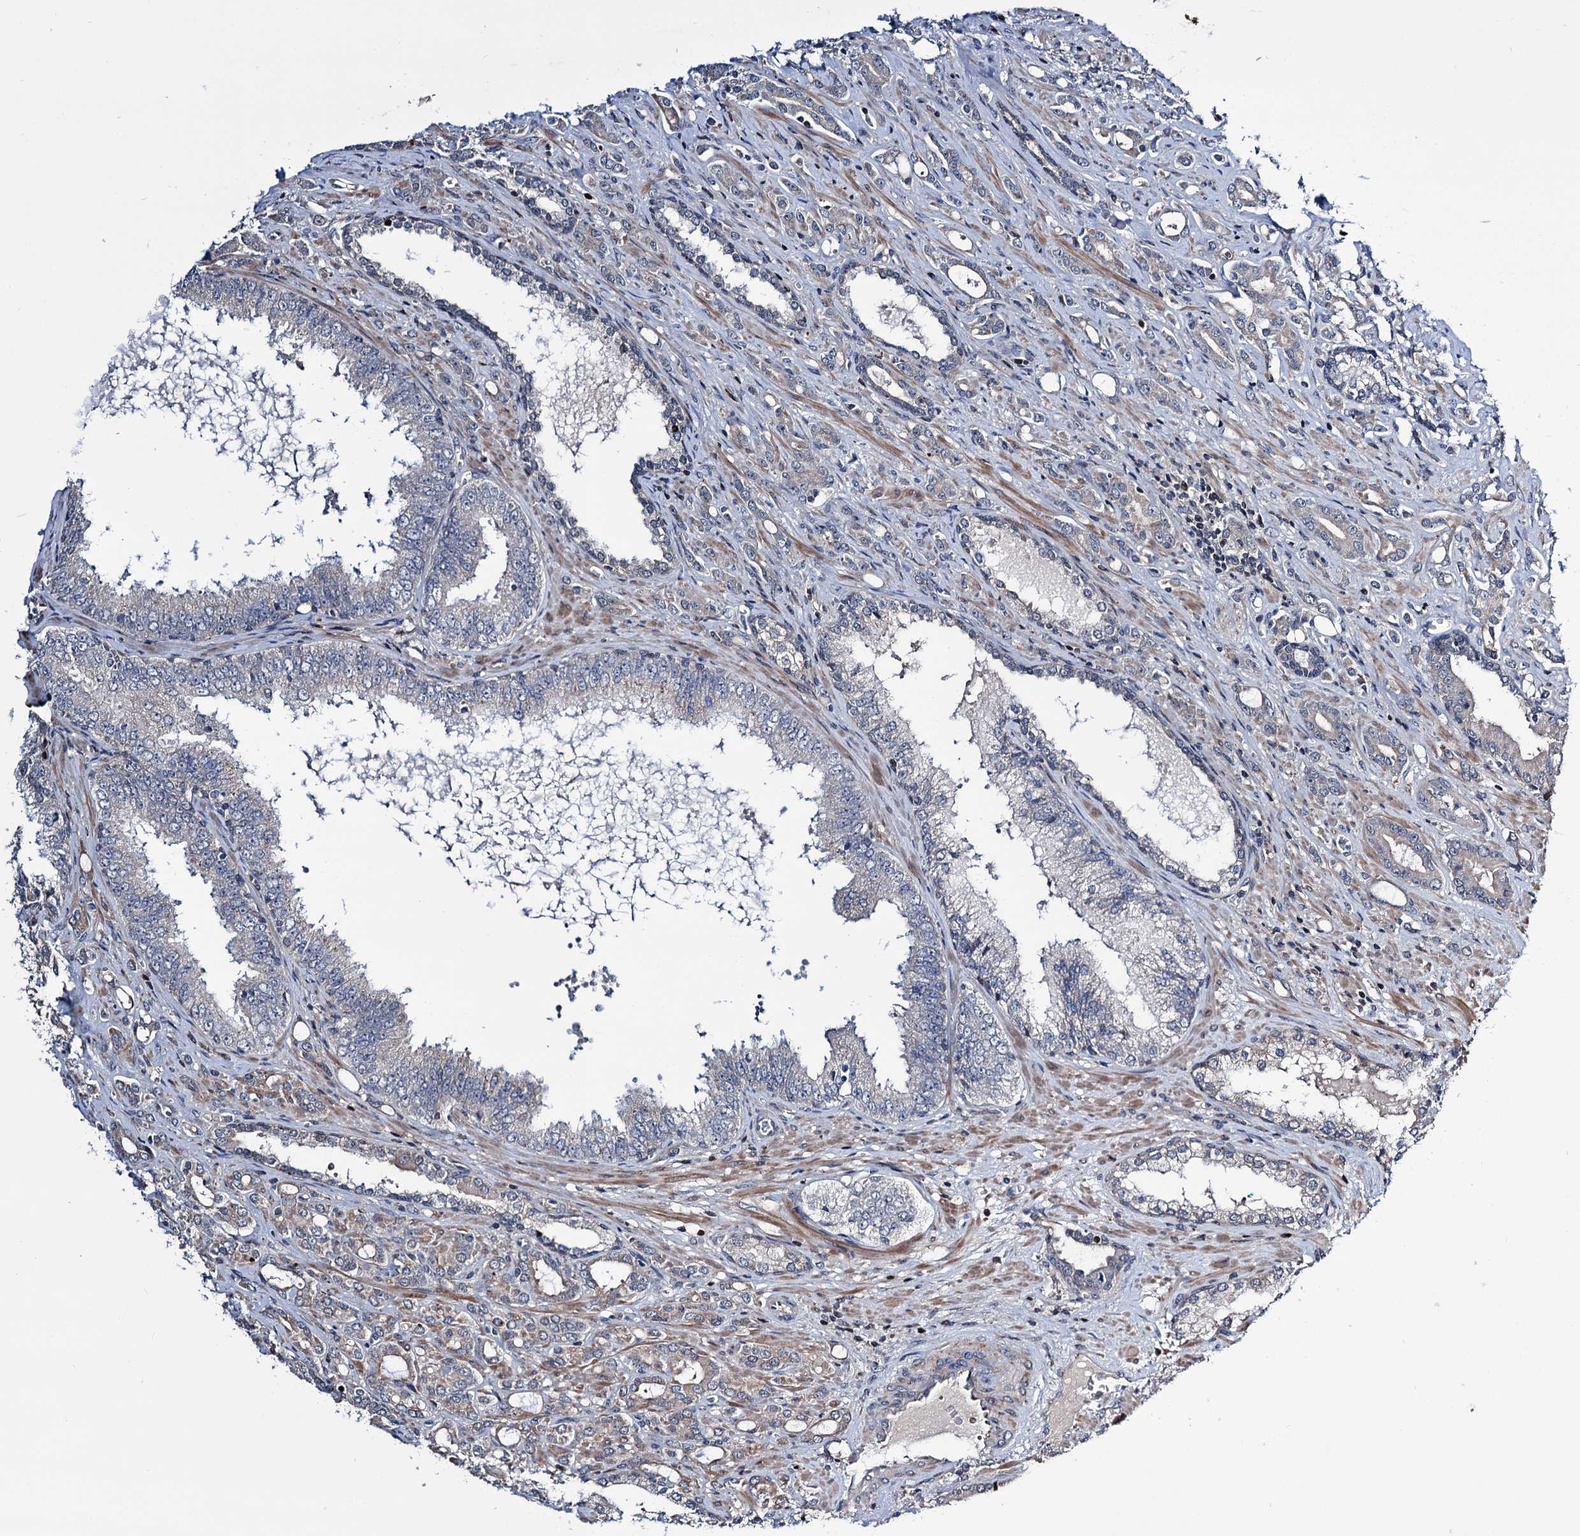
{"staining": {"intensity": "weak", "quantity": "25%-75%", "location": "cytoplasmic/membranous"}, "tissue": "prostate cancer", "cell_type": "Tumor cells", "image_type": "cancer", "snomed": [{"axis": "morphology", "description": "Adenocarcinoma, High grade"}, {"axis": "topography", "description": "Prostate"}], "caption": "High-magnification brightfield microscopy of high-grade adenocarcinoma (prostate) stained with DAB (3,3'-diaminobenzidine) (brown) and counterstained with hematoxylin (blue). tumor cells exhibit weak cytoplasmic/membranous staining is present in about25%-75% of cells.", "gene": "UBR1", "patient": {"sex": "male", "age": 72}}